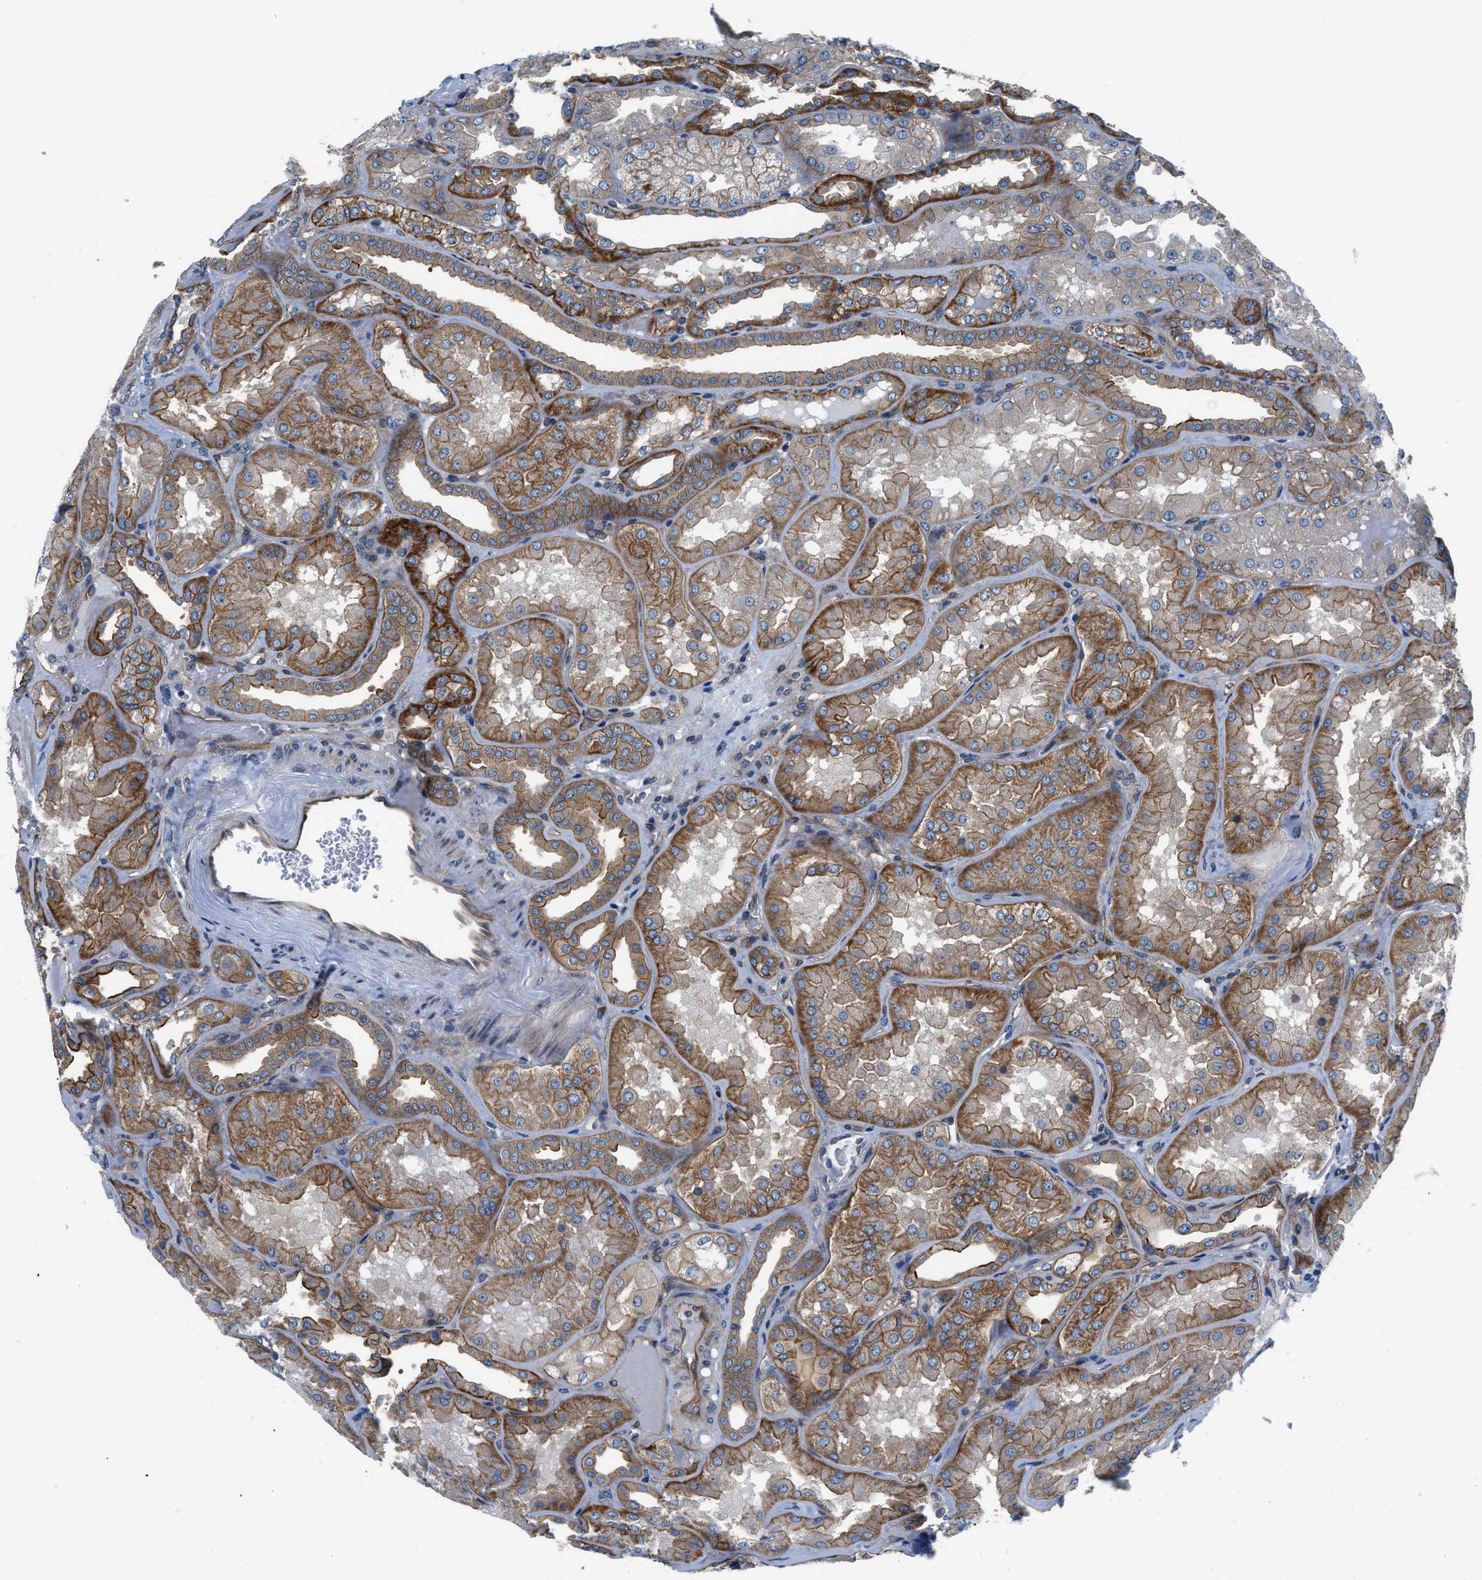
{"staining": {"intensity": "moderate", "quantity": "25%-75%", "location": "cytoplasmic/membranous"}, "tissue": "kidney", "cell_type": "Cells in glomeruli", "image_type": "normal", "snomed": [{"axis": "morphology", "description": "Normal tissue, NOS"}, {"axis": "topography", "description": "Kidney"}], "caption": "Kidney stained with IHC exhibits moderate cytoplasmic/membranous positivity in approximately 25%-75% of cells in glomeruli.", "gene": "TRIP4", "patient": {"sex": "female", "age": 56}}